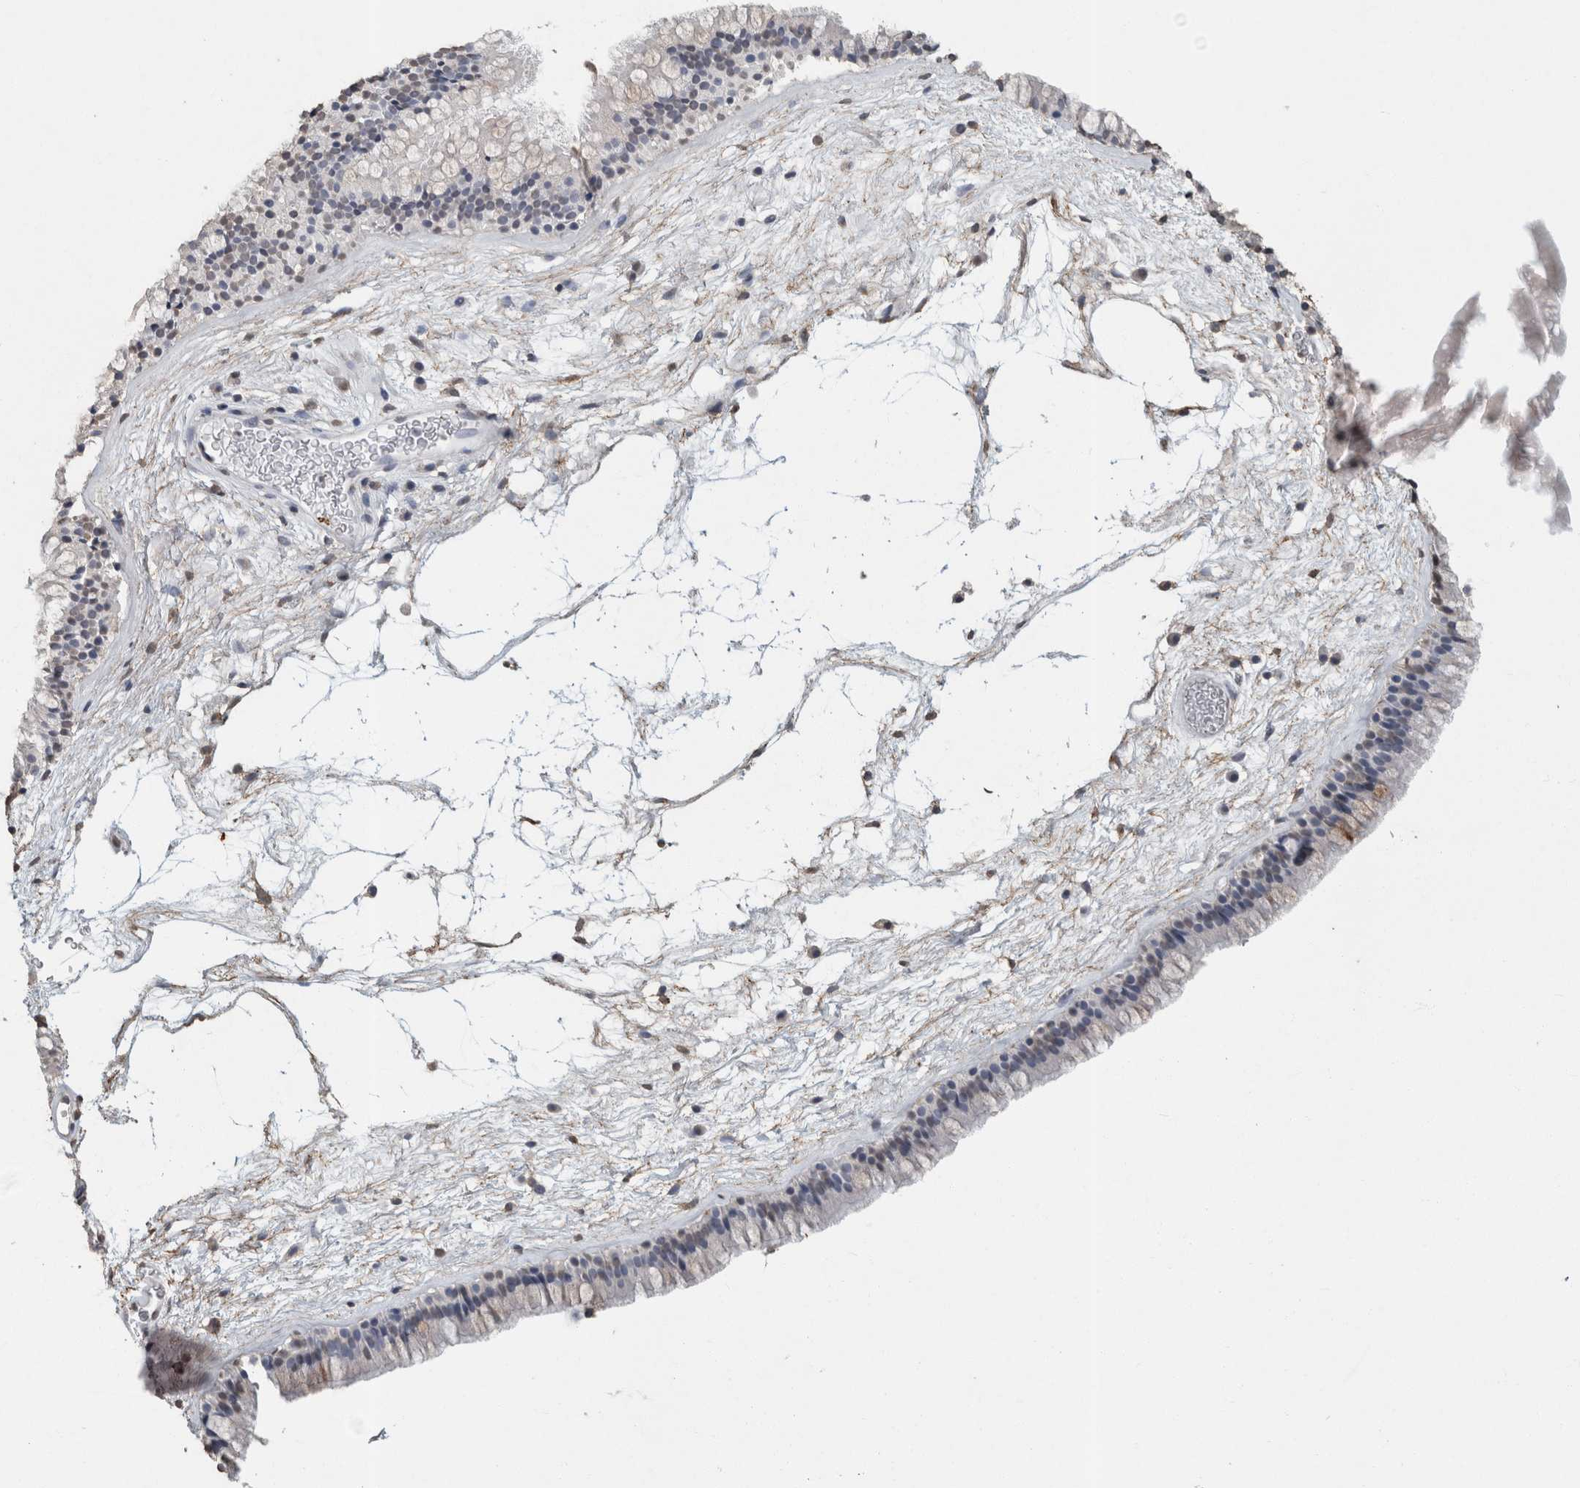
{"staining": {"intensity": "weak", "quantity": "<25%", "location": "nuclear"}, "tissue": "nasopharynx", "cell_type": "Respiratory epithelial cells", "image_type": "normal", "snomed": [{"axis": "morphology", "description": "Normal tissue, NOS"}, {"axis": "morphology", "description": "Inflammation, NOS"}, {"axis": "topography", "description": "Nasopharynx"}], "caption": "Immunohistochemistry (IHC) histopathology image of normal nasopharynx: nasopharynx stained with DAB (3,3'-diaminobenzidine) shows no significant protein positivity in respiratory epithelial cells. (DAB immunohistochemistry (IHC) with hematoxylin counter stain).", "gene": "LTBP1", "patient": {"sex": "male", "age": 48}}